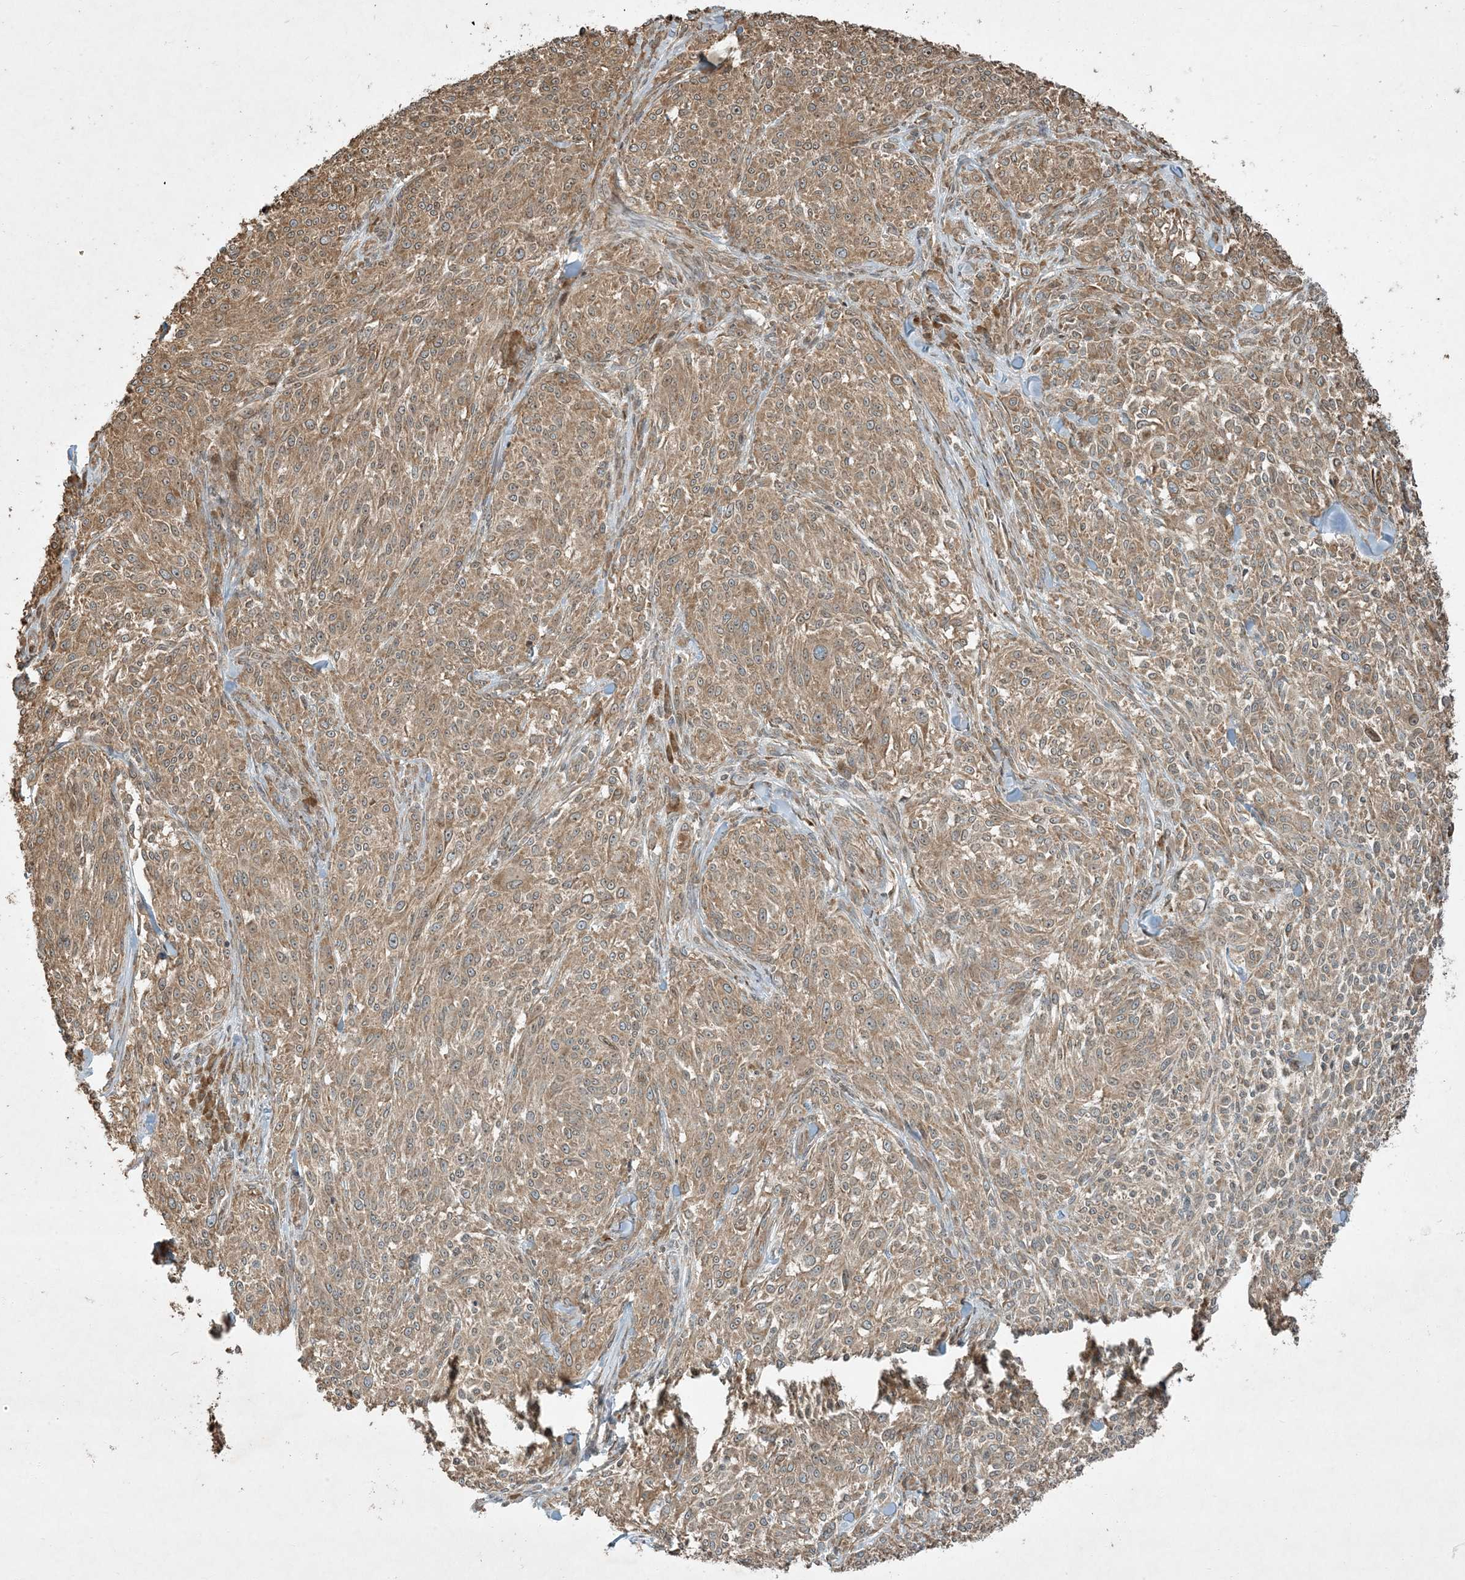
{"staining": {"intensity": "moderate", "quantity": ">75%", "location": "cytoplasmic/membranous"}, "tissue": "melanoma", "cell_type": "Tumor cells", "image_type": "cancer", "snomed": [{"axis": "morphology", "description": "Malignant melanoma, NOS"}, {"axis": "topography", "description": "Skin of trunk"}], "caption": "Tumor cells display moderate cytoplasmic/membranous staining in about >75% of cells in malignant melanoma. (DAB IHC with brightfield microscopy, high magnification).", "gene": "COMMD8", "patient": {"sex": "male", "age": 71}}